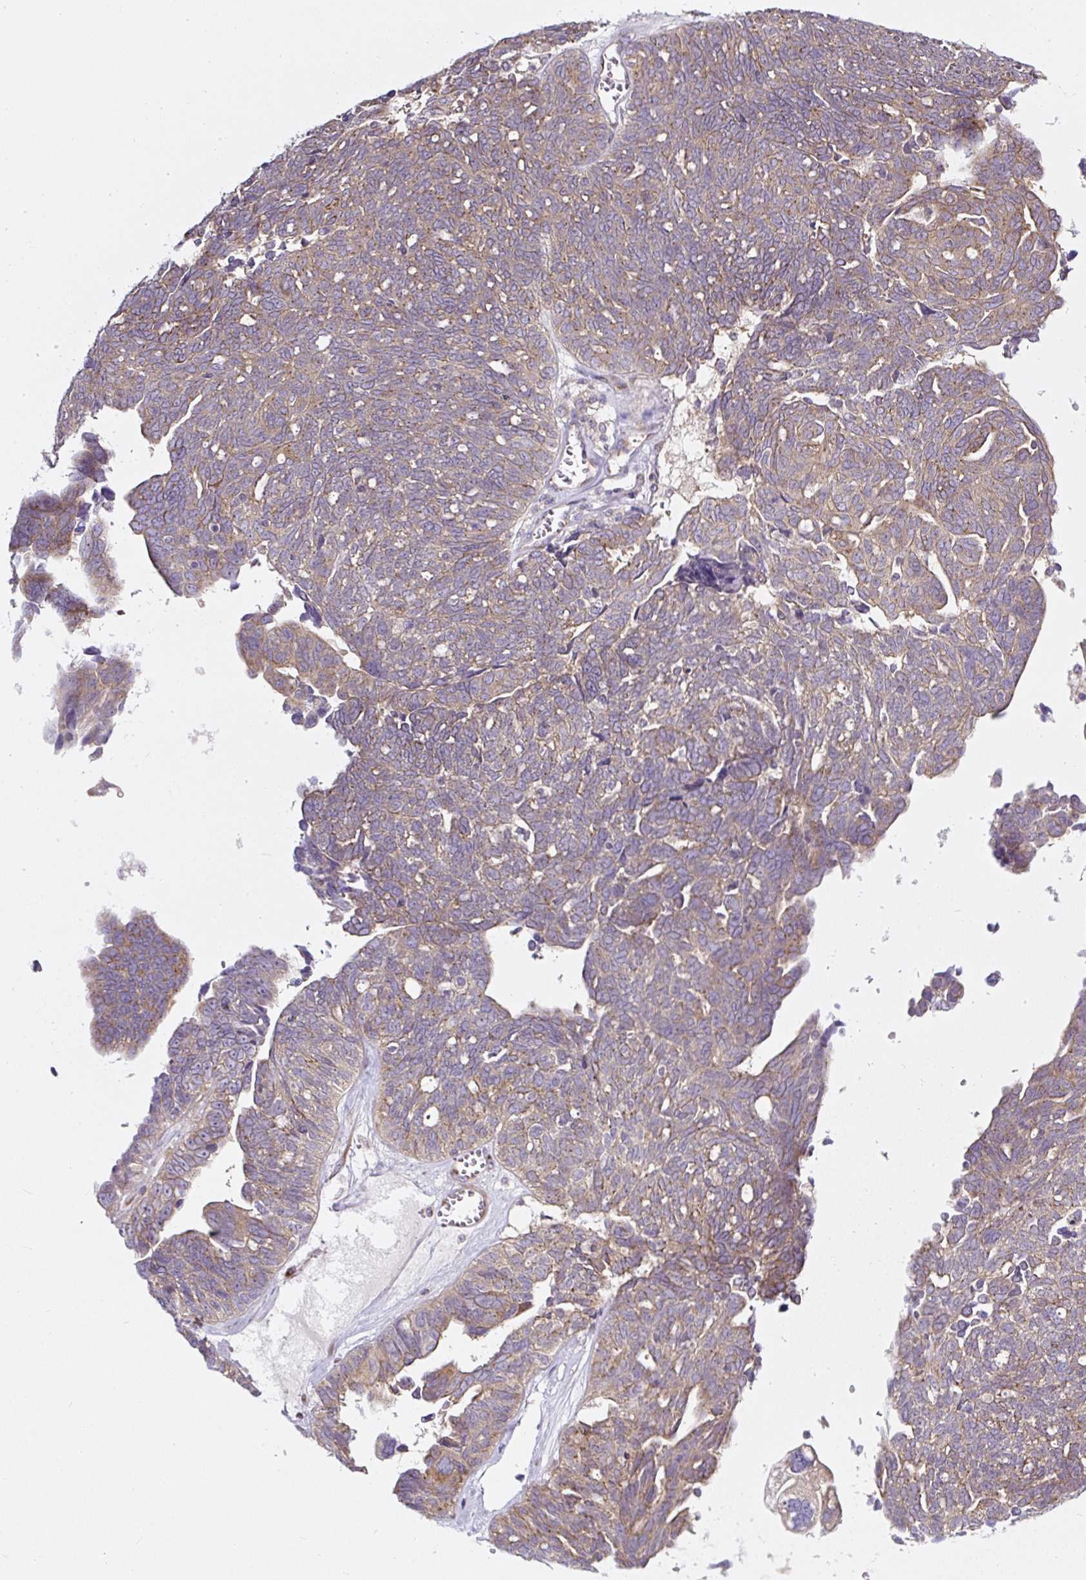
{"staining": {"intensity": "moderate", "quantity": ">75%", "location": "cytoplasmic/membranous"}, "tissue": "ovarian cancer", "cell_type": "Tumor cells", "image_type": "cancer", "snomed": [{"axis": "morphology", "description": "Cystadenocarcinoma, serous, NOS"}, {"axis": "topography", "description": "Ovary"}], "caption": "A medium amount of moderate cytoplasmic/membranous expression is appreciated in approximately >75% of tumor cells in ovarian cancer (serous cystadenocarcinoma) tissue.", "gene": "MLX", "patient": {"sex": "female", "age": 79}}